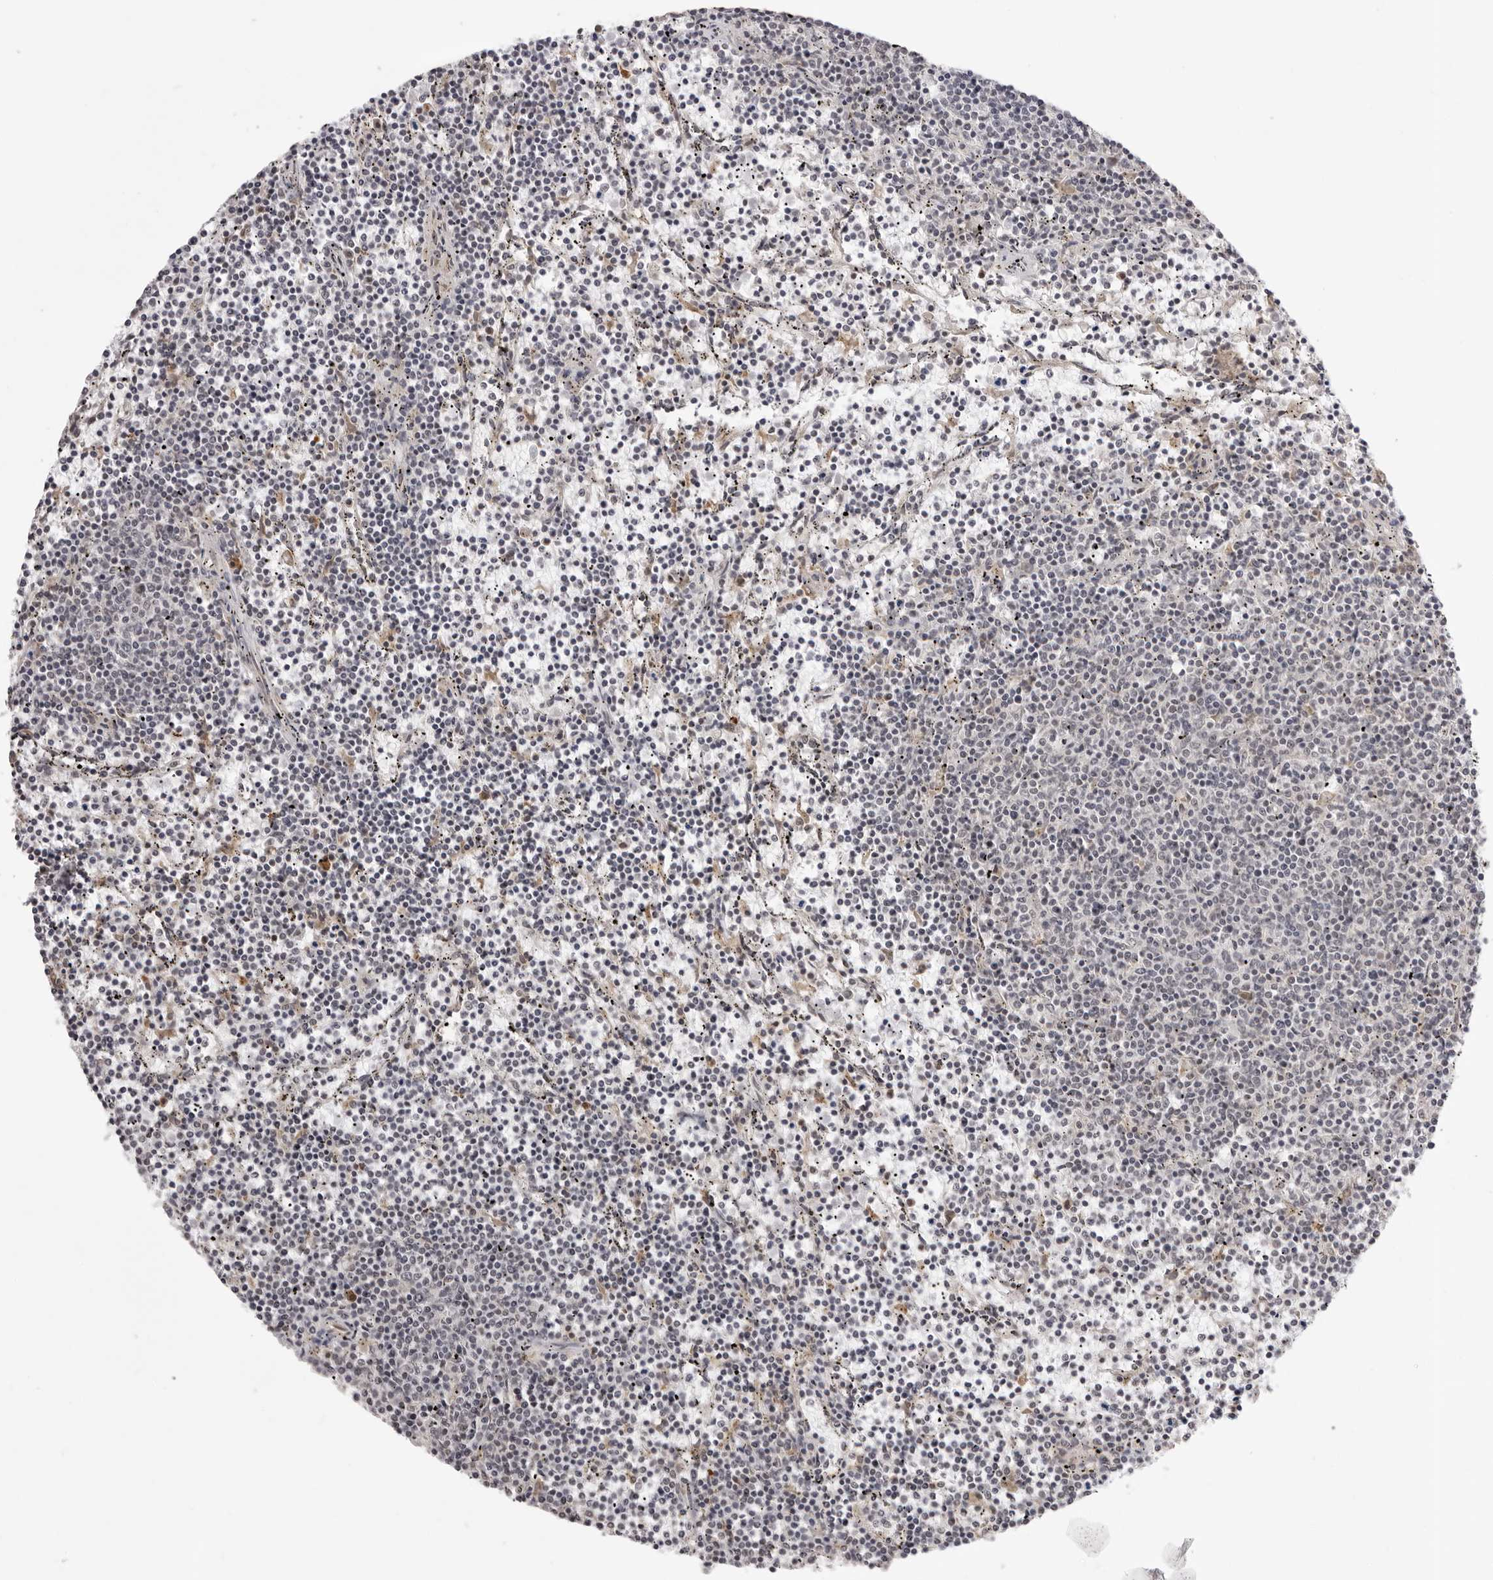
{"staining": {"intensity": "negative", "quantity": "none", "location": "none"}, "tissue": "lymphoma", "cell_type": "Tumor cells", "image_type": "cancer", "snomed": [{"axis": "morphology", "description": "Malignant lymphoma, non-Hodgkin's type, Low grade"}, {"axis": "topography", "description": "Spleen"}], "caption": "Human lymphoma stained for a protein using IHC reveals no positivity in tumor cells.", "gene": "ZC3H11A", "patient": {"sex": "female", "age": 50}}